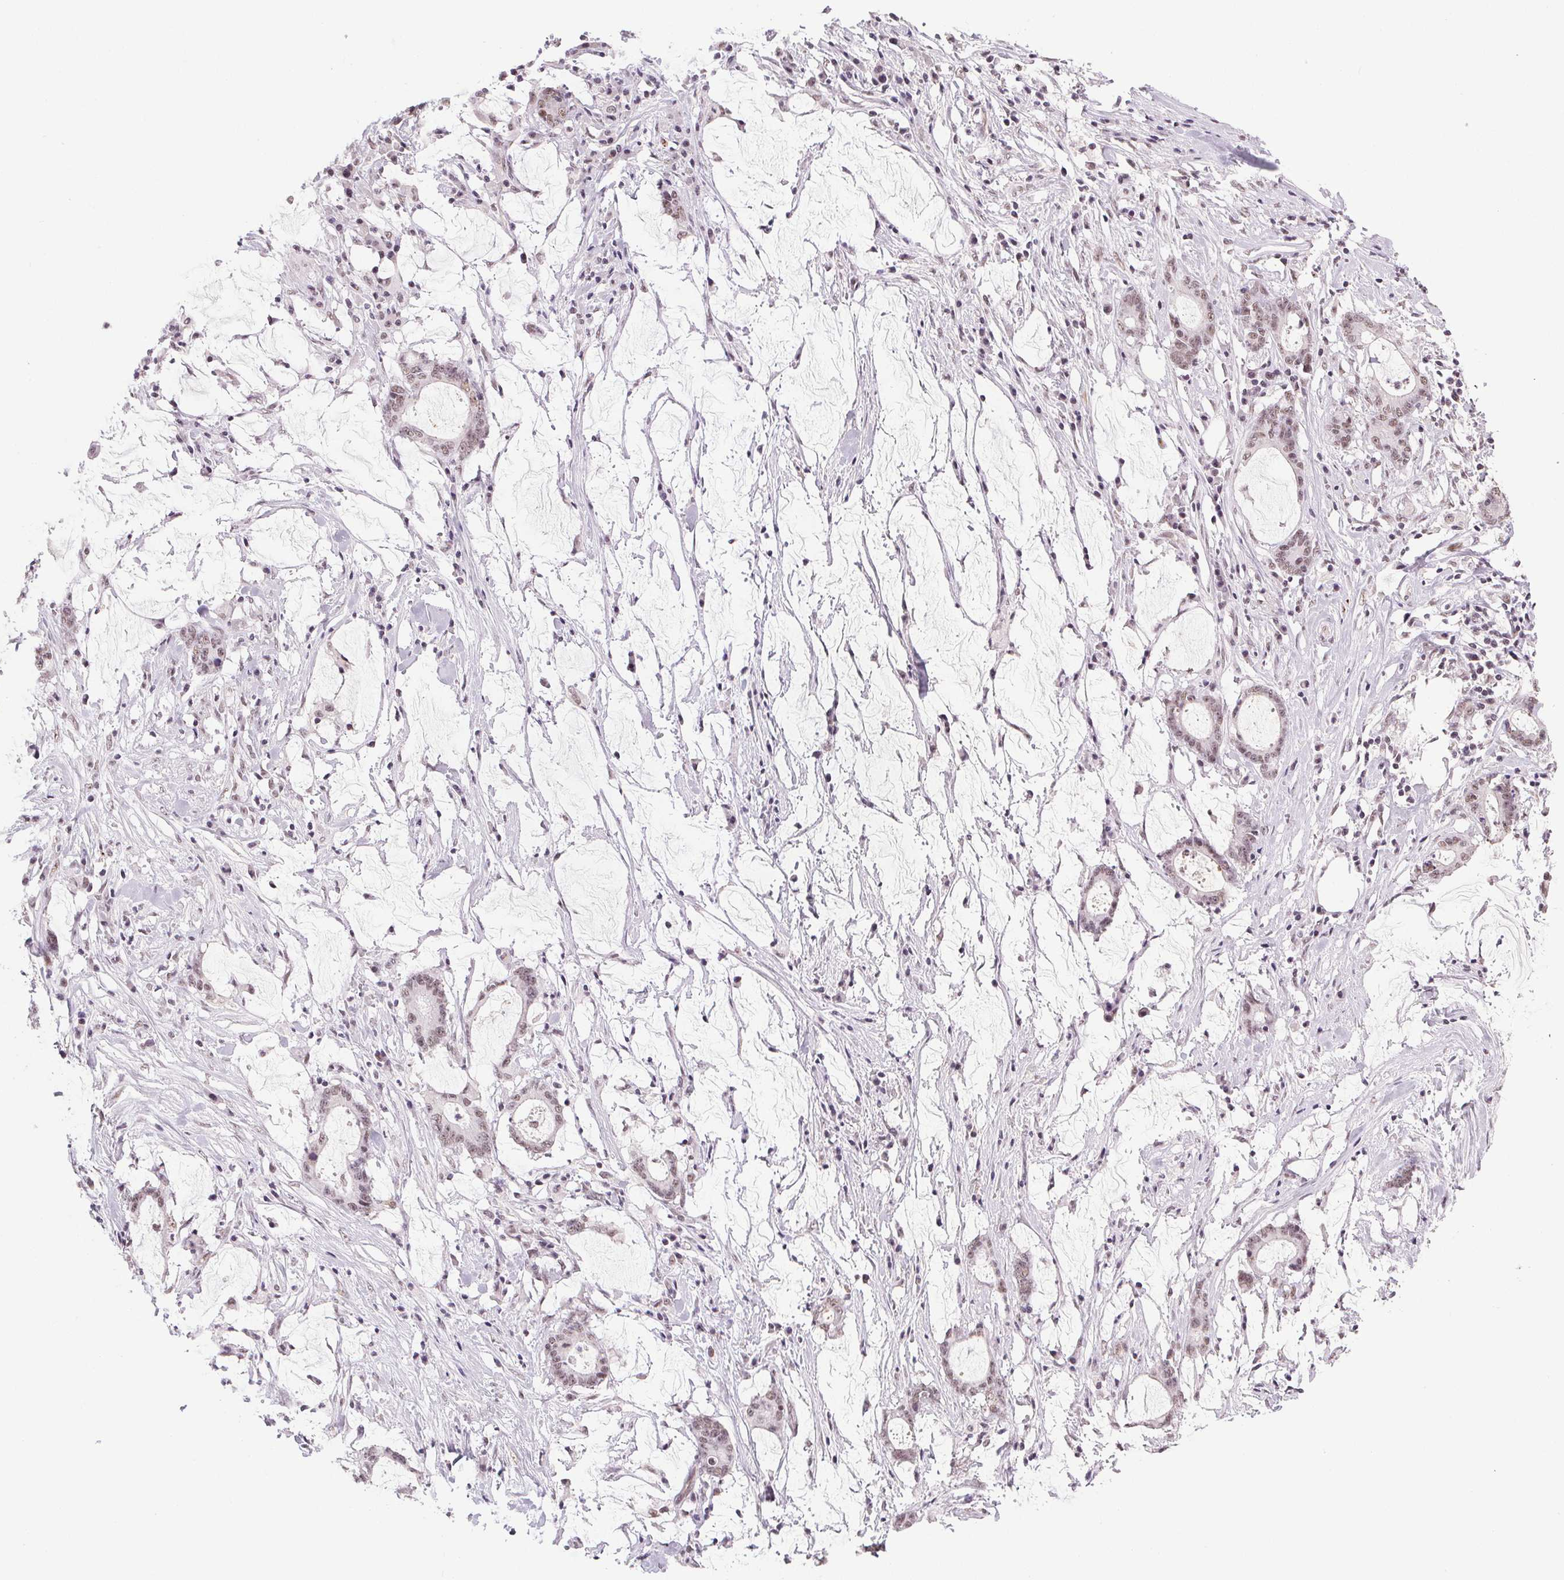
{"staining": {"intensity": "weak", "quantity": ">75%", "location": "nuclear"}, "tissue": "stomach cancer", "cell_type": "Tumor cells", "image_type": "cancer", "snomed": [{"axis": "morphology", "description": "Adenocarcinoma, NOS"}, {"axis": "topography", "description": "Stomach, upper"}], "caption": "A low amount of weak nuclear staining is seen in about >75% of tumor cells in stomach cancer tissue. The staining is performed using DAB brown chromogen to label protein expression. The nuclei are counter-stained blue using hematoxylin.", "gene": "SRSF7", "patient": {"sex": "male", "age": 68}}